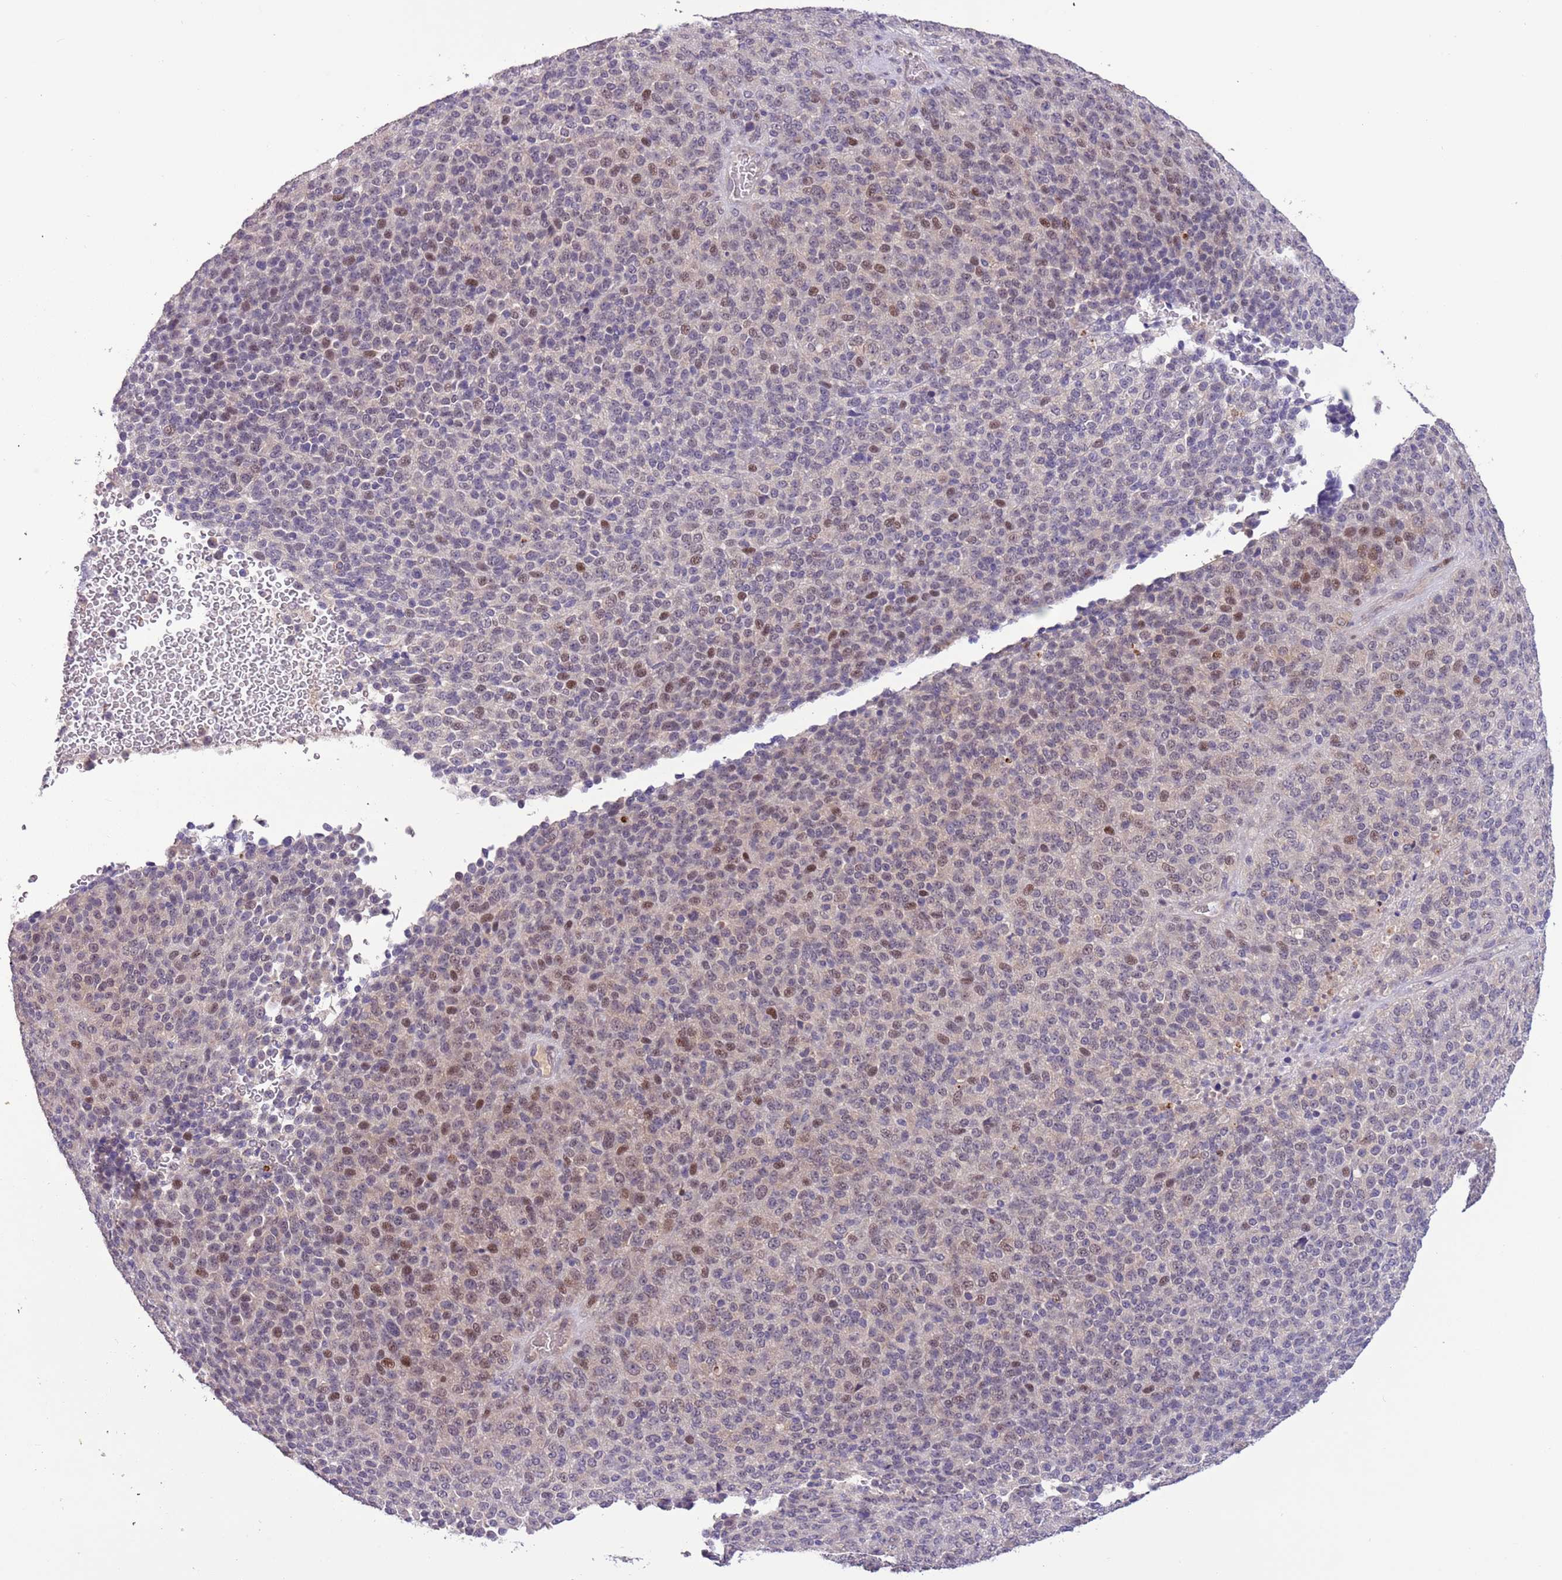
{"staining": {"intensity": "moderate", "quantity": "<25%", "location": "nuclear"}, "tissue": "melanoma", "cell_type": "Tumor cells", "image_type": "cancer", "snomed": [{"axis": "morphology", "description": "Malignant melanoma, Metastatic site"}, {"axis": "topography", "description": "Brain"}], "caption": "The image shows immunohistochemical staining of malignant melanoma (metastatic site). There is moderate nuclear expression is present in approximately <25% of tumor cells.", "gene": "SHROOM3", "patient": {"sex": "female", "age": 56}}